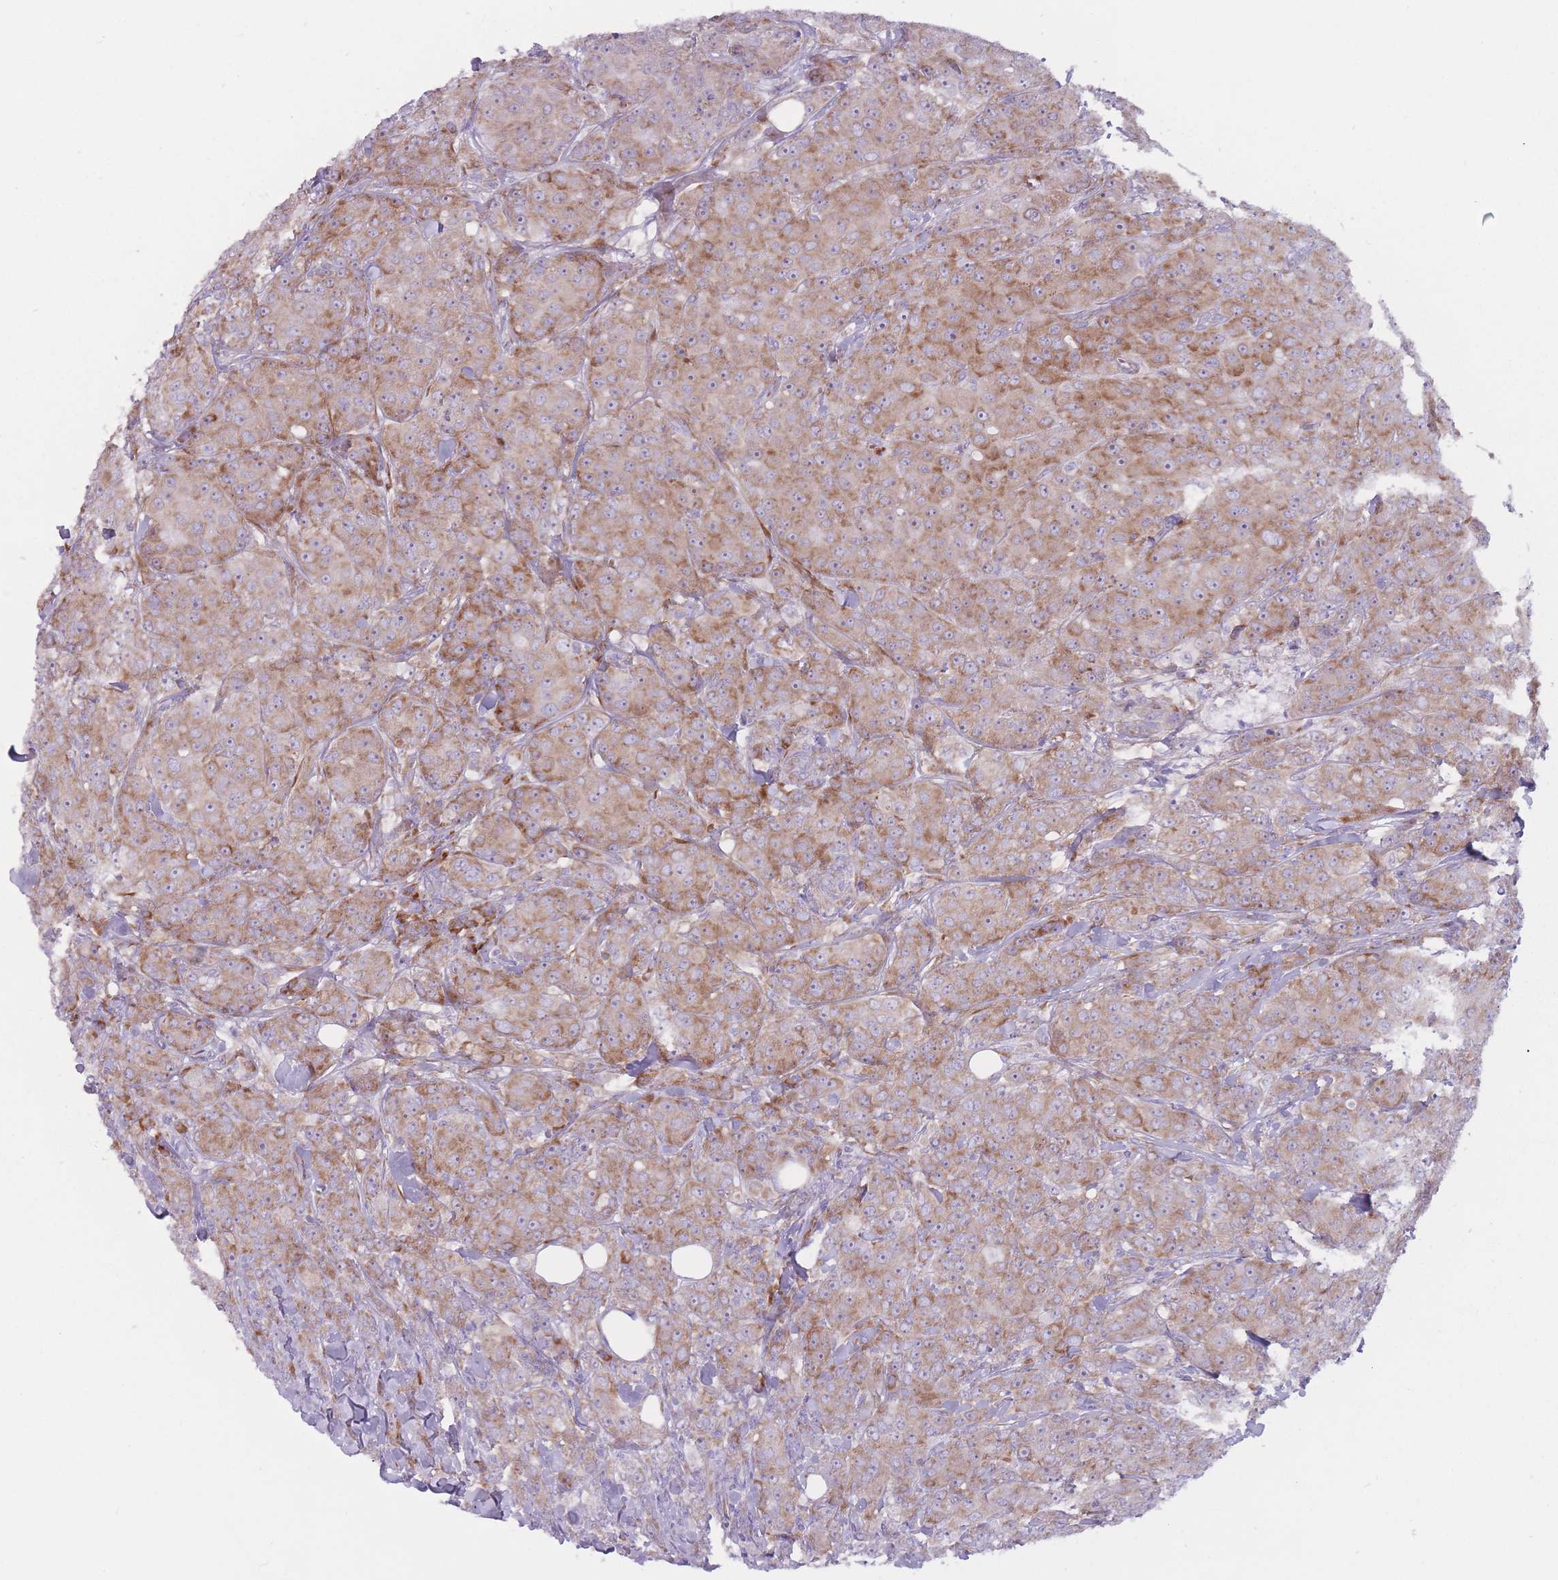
{"staining": {"intensity": "moderate", "quantity": ">75%", "location": "cytoplasmic/membranous"}, "tissue": "breast cancer", "cell_type": "Tumor cells", "image_type": "cancer", "snomed": [{"axis": "morphology", "description": "Duct carcinoma"}, {"axis": "topography", "description": "Breast"}], "caption": "DAB (3,3'-diaminobenzidine) immunohistochemical staining of breast cancer (intraductal carcinoma) shows moderate cytoplasmic/membranous protein positivity in about >75% of tumor cells. The staining was performed using DAB (3,3'-diaminobenzidine) to visualize the protein expression in brown, while the nuclei were stained in blue with hematoxylin (Magnification: 20x).", "gene": "RPL18", "patient": {"sex": "female", "age": 43}}